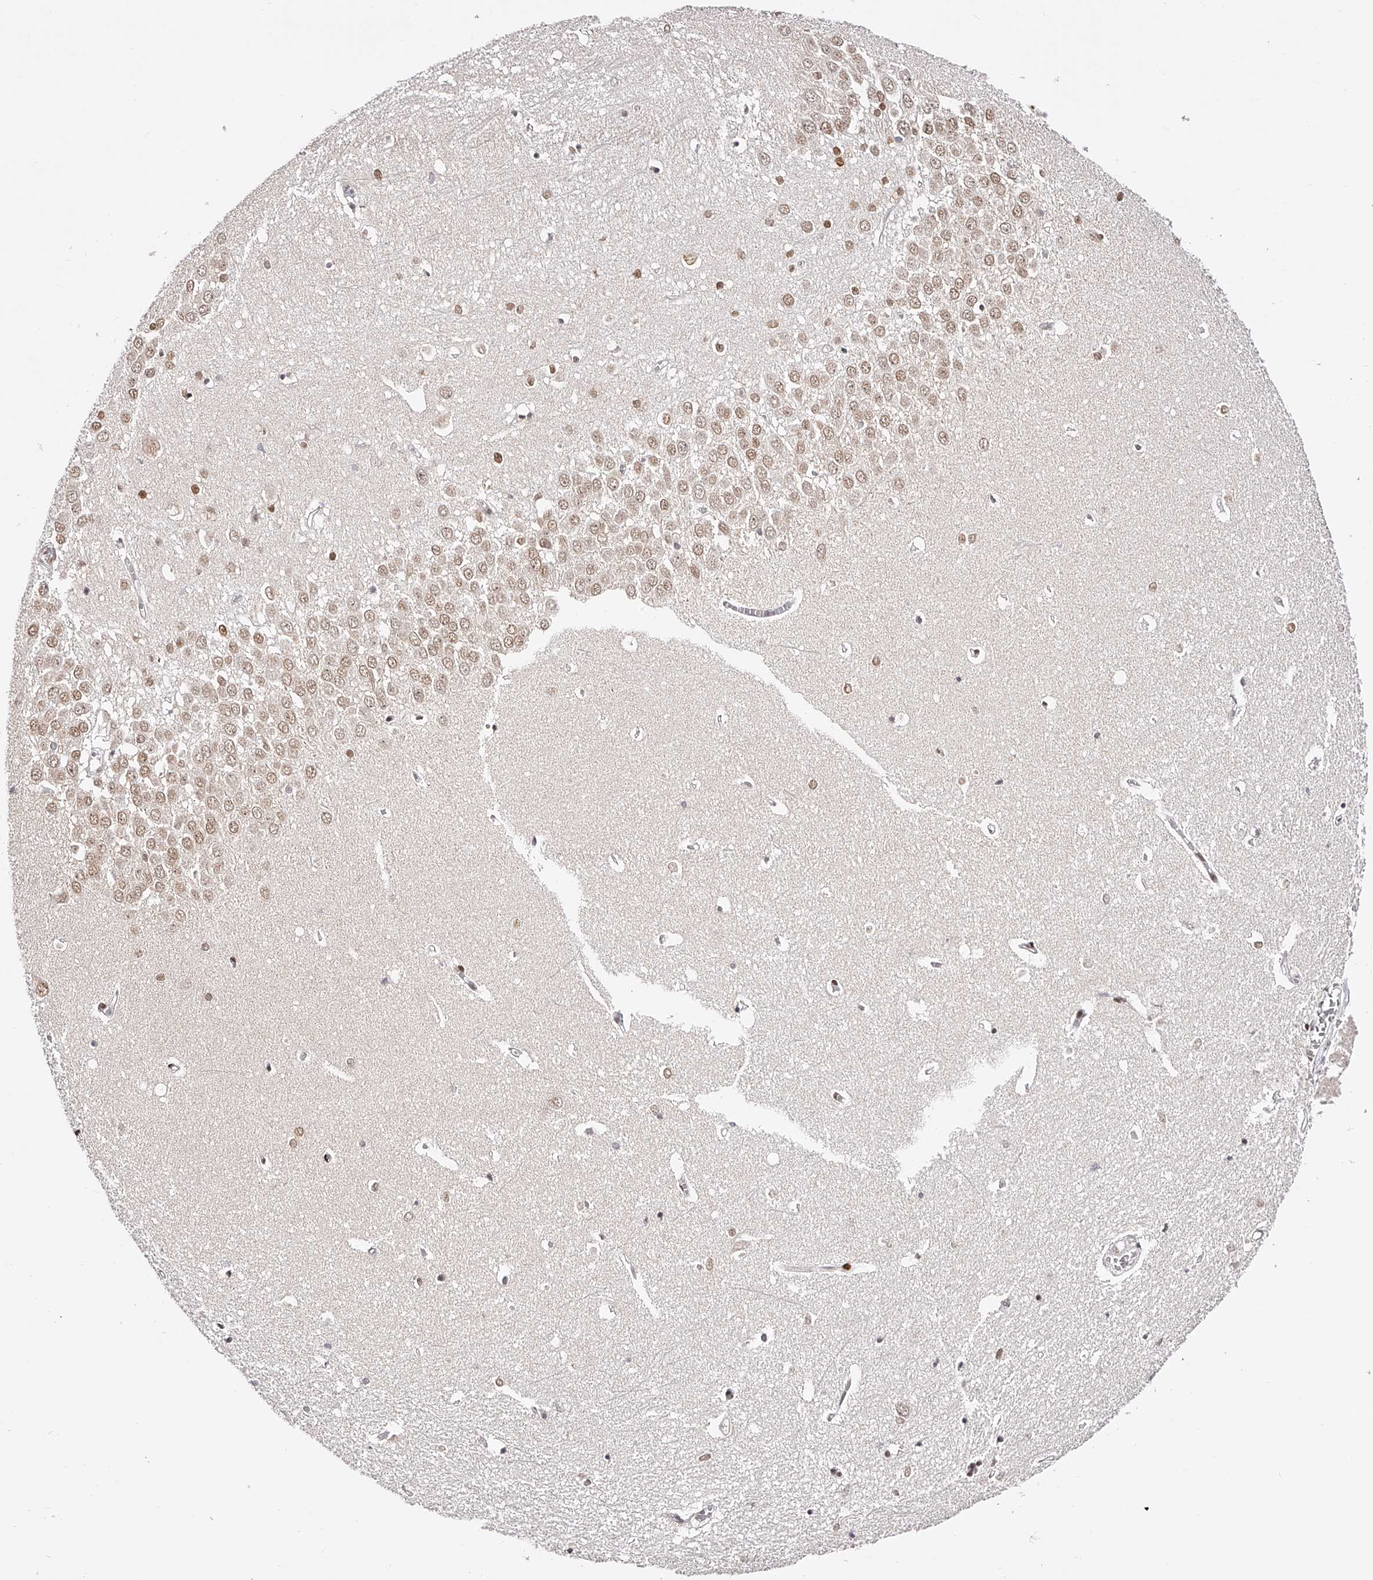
{"staining": {"intensity": "moderate", "quantity": "25%-75%", "location": "nuclear"}, "tissue": "hippocampus", "cell_type": "Glial cells", "image_type": "normal", "snomed": [{"axis": "morphology", "description": "Normal tissue, NOS"}, {"axis": "topography", "description": "Hippocampus"}], "caption": "Glial cells show medium levels of moderate nuclear positivity in approximately 25%-75% of cells in benign human hippocampus.", "gene": "USF3", "patient": {"sex": "female", "age": 64}}